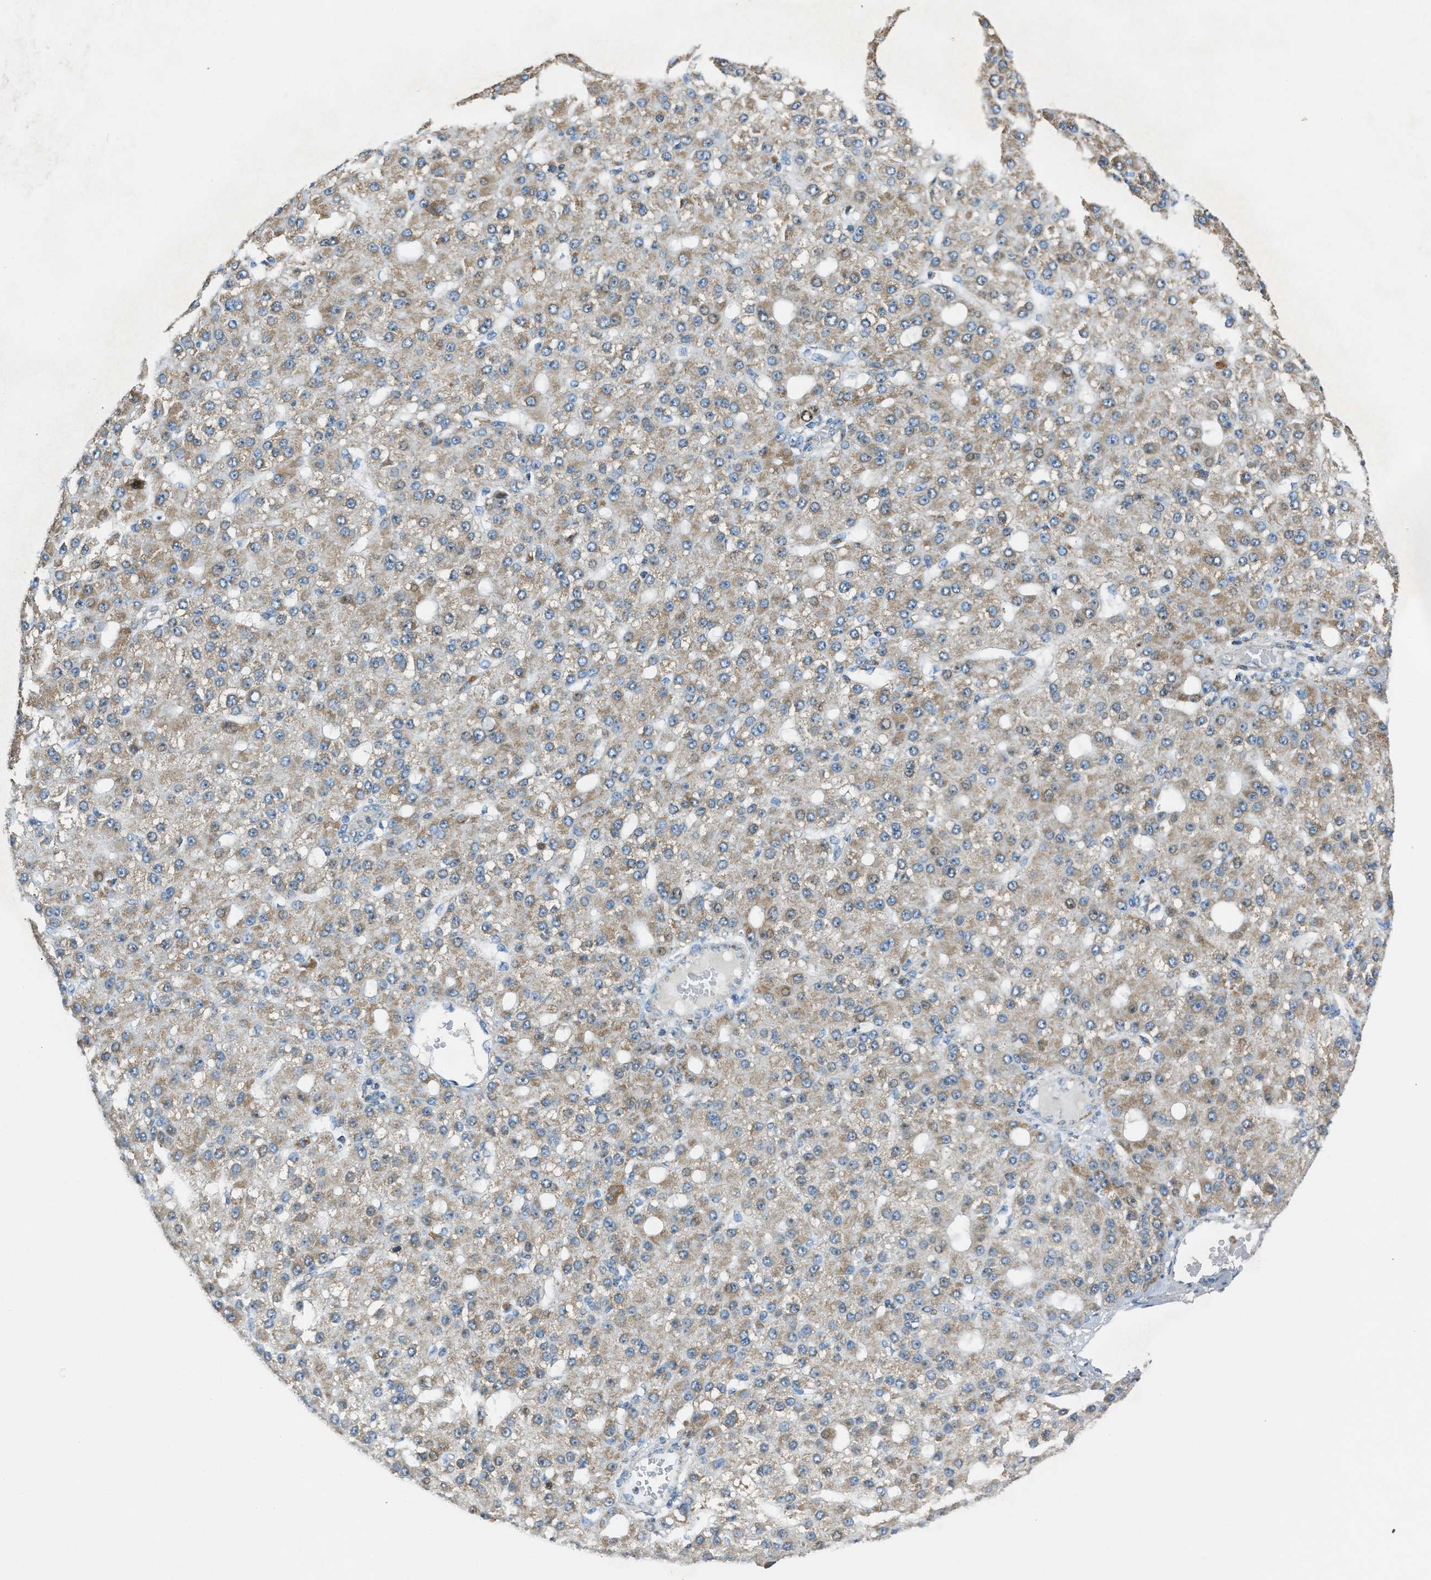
{"staining": {"intensity": "weak", "quantity": ">75%", "location": "cytoplasmic/membranous"}, "tissue": "liver cancer", "cell_type": "Tumor cells", "image_type": "cancer", "snomed": [{"axis": "morphology", "description": "Carcinoma, Hepatocellular, NOS"}, {"axis": "topography", "description": "Liver"}], "caption": "A histopathology image showing weak cytoplasmic/membranous staining in approximately >75% of tumor cells in liver cancer (hepatocellular carcinoma), as visualized by brown immunohistochemical staining.", "gene": "SLC25A11", "patient": {"sex": "male", "age": 67}}